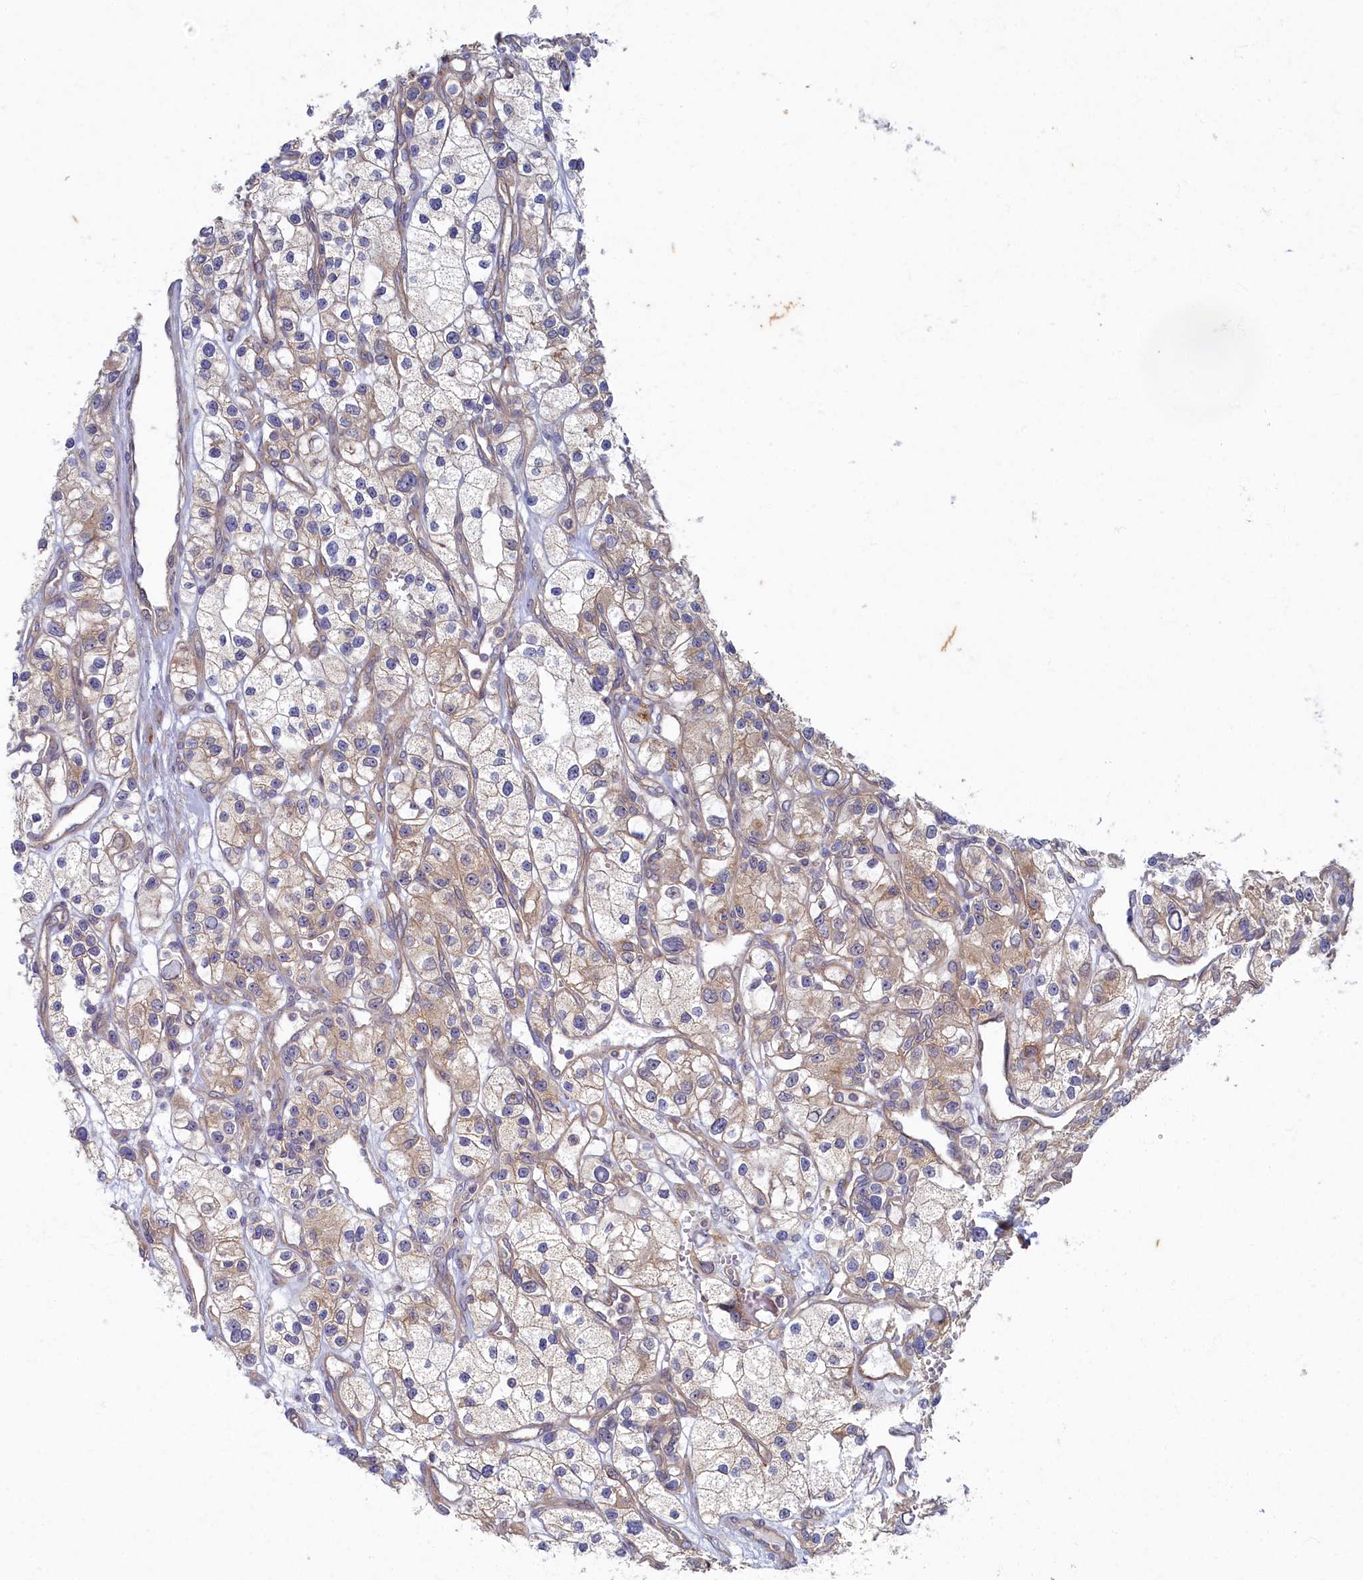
{"staining": {"intensity": "weak", "quantity": ">75%", "location": "cytoplasmic/membranous"}, "tissue": "renal cancer", "cell_type": "Tumor cells", "image_type": "cancer", "snomed": [{"axis": "morphology", "description": "Adenocarcinoma, NOS"}, {"axis": "topography", "description": "Kidney"}], "caption": "This is a micrograph of immunohistochemistry staining of renal cancer (adenocarcinoma), which shows weak expression in the cytoplasmic/membranous of tumor cells.", "gene": "WDR59", "patient": {"sex": "female", "age": 57}}